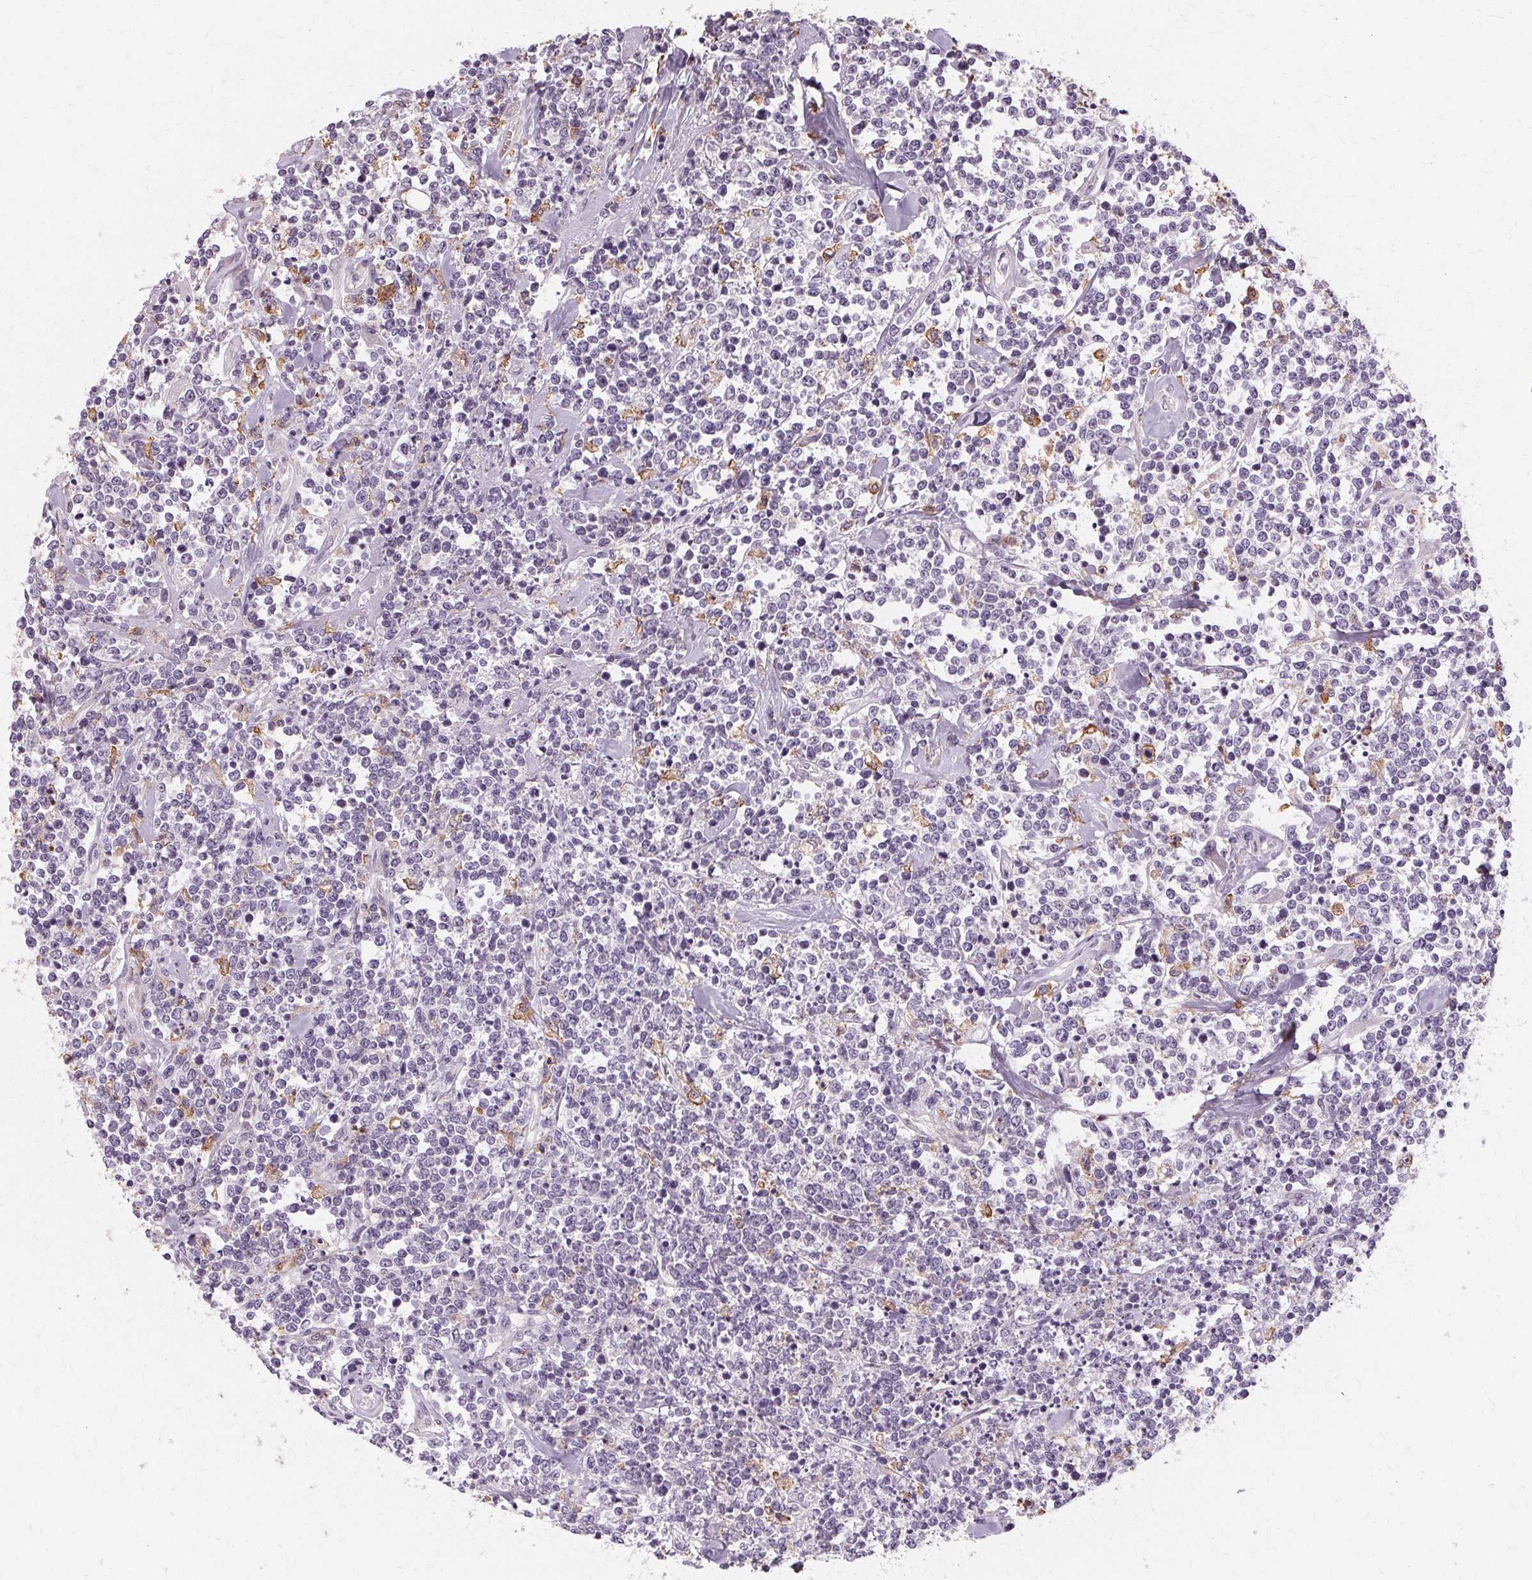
{"staining": {"intensity": "negative", "quantity": "none", "location": "none"}, "tissue": "lymphoma", "cell_type": "Tumor cells", "image_type": "cancer", "snomed": [{"axis": "morphology", "description": "Malignant lymphoma, non-Hodgkin's type, High grade"}, {"axis": "topography", "description": "Colon"}], "caption": "Photomicrograph shows no protein staining in tumor cells of malignant lymphoma, non-Hodgkin's type (high-grade) tissue.", "gene": "IFNGR1", "patient": {"sex": "male", "age": 82}}